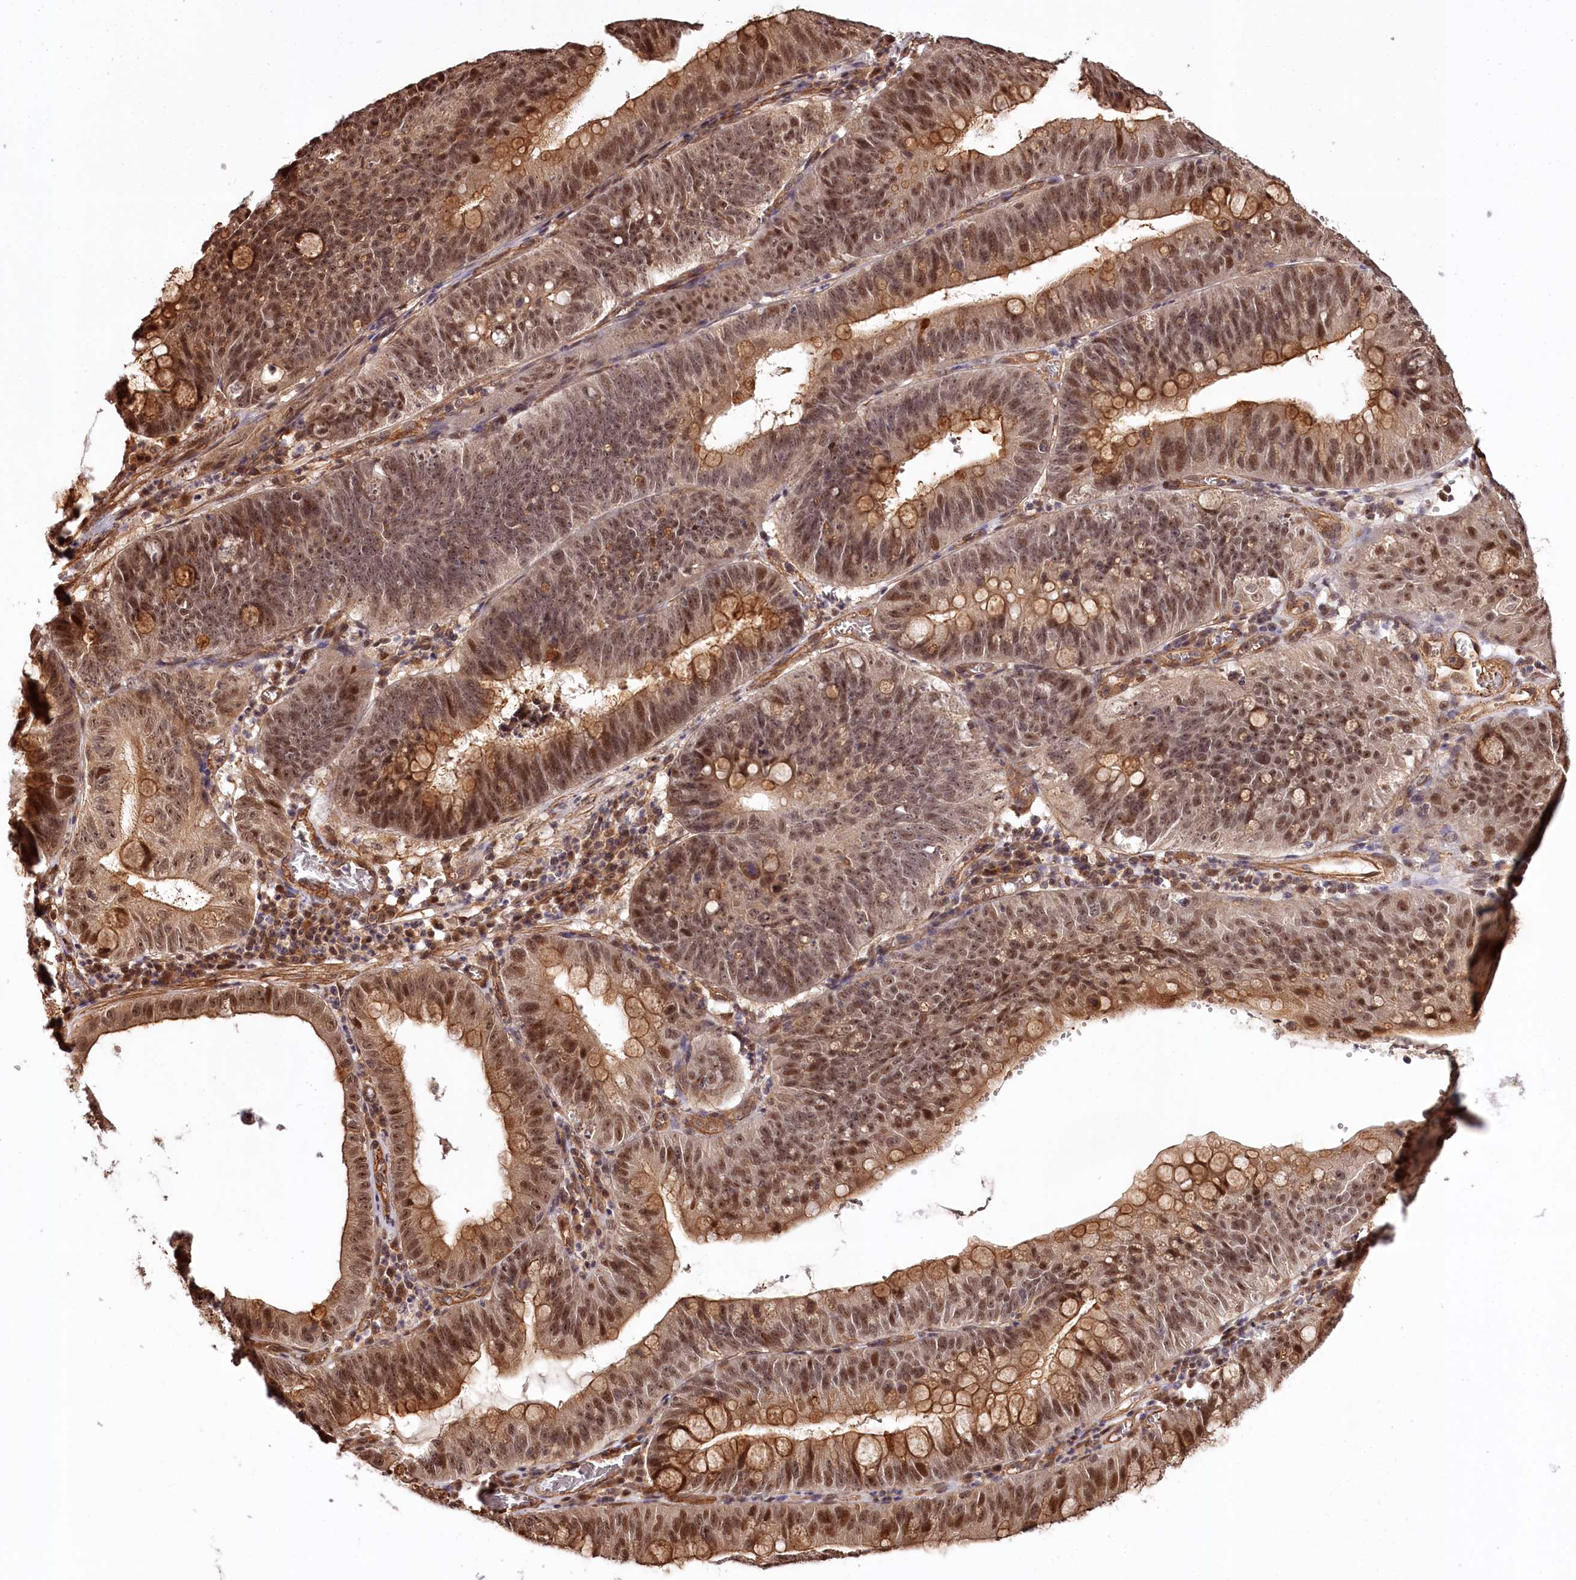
{"staining": {"intensity": "moderate", "quantity": ">75%", "location": "cytoplasmic/membranous,nuclear"}, "tissue": "stomach cancer", "cell_type": "Tumor cells", "image_type": "cancer", "snomed": [{"axis": "morphology", "description": "Adenocarcinoma, NOS"}, {"axis": "topography", "description": "Stomach"}], "caption": "High-magnification brightfield microscopy of adenocarcinoma (stomach) stained with DAB (brown) and counterstained with hematoxylin (blue). tumor cells exhibit moderate cytoplasmic/membranous and nuclear staining is identified in about>75% of cells.", "gene": "TTC33", "patient": {"sex": "male", "age": 59}}